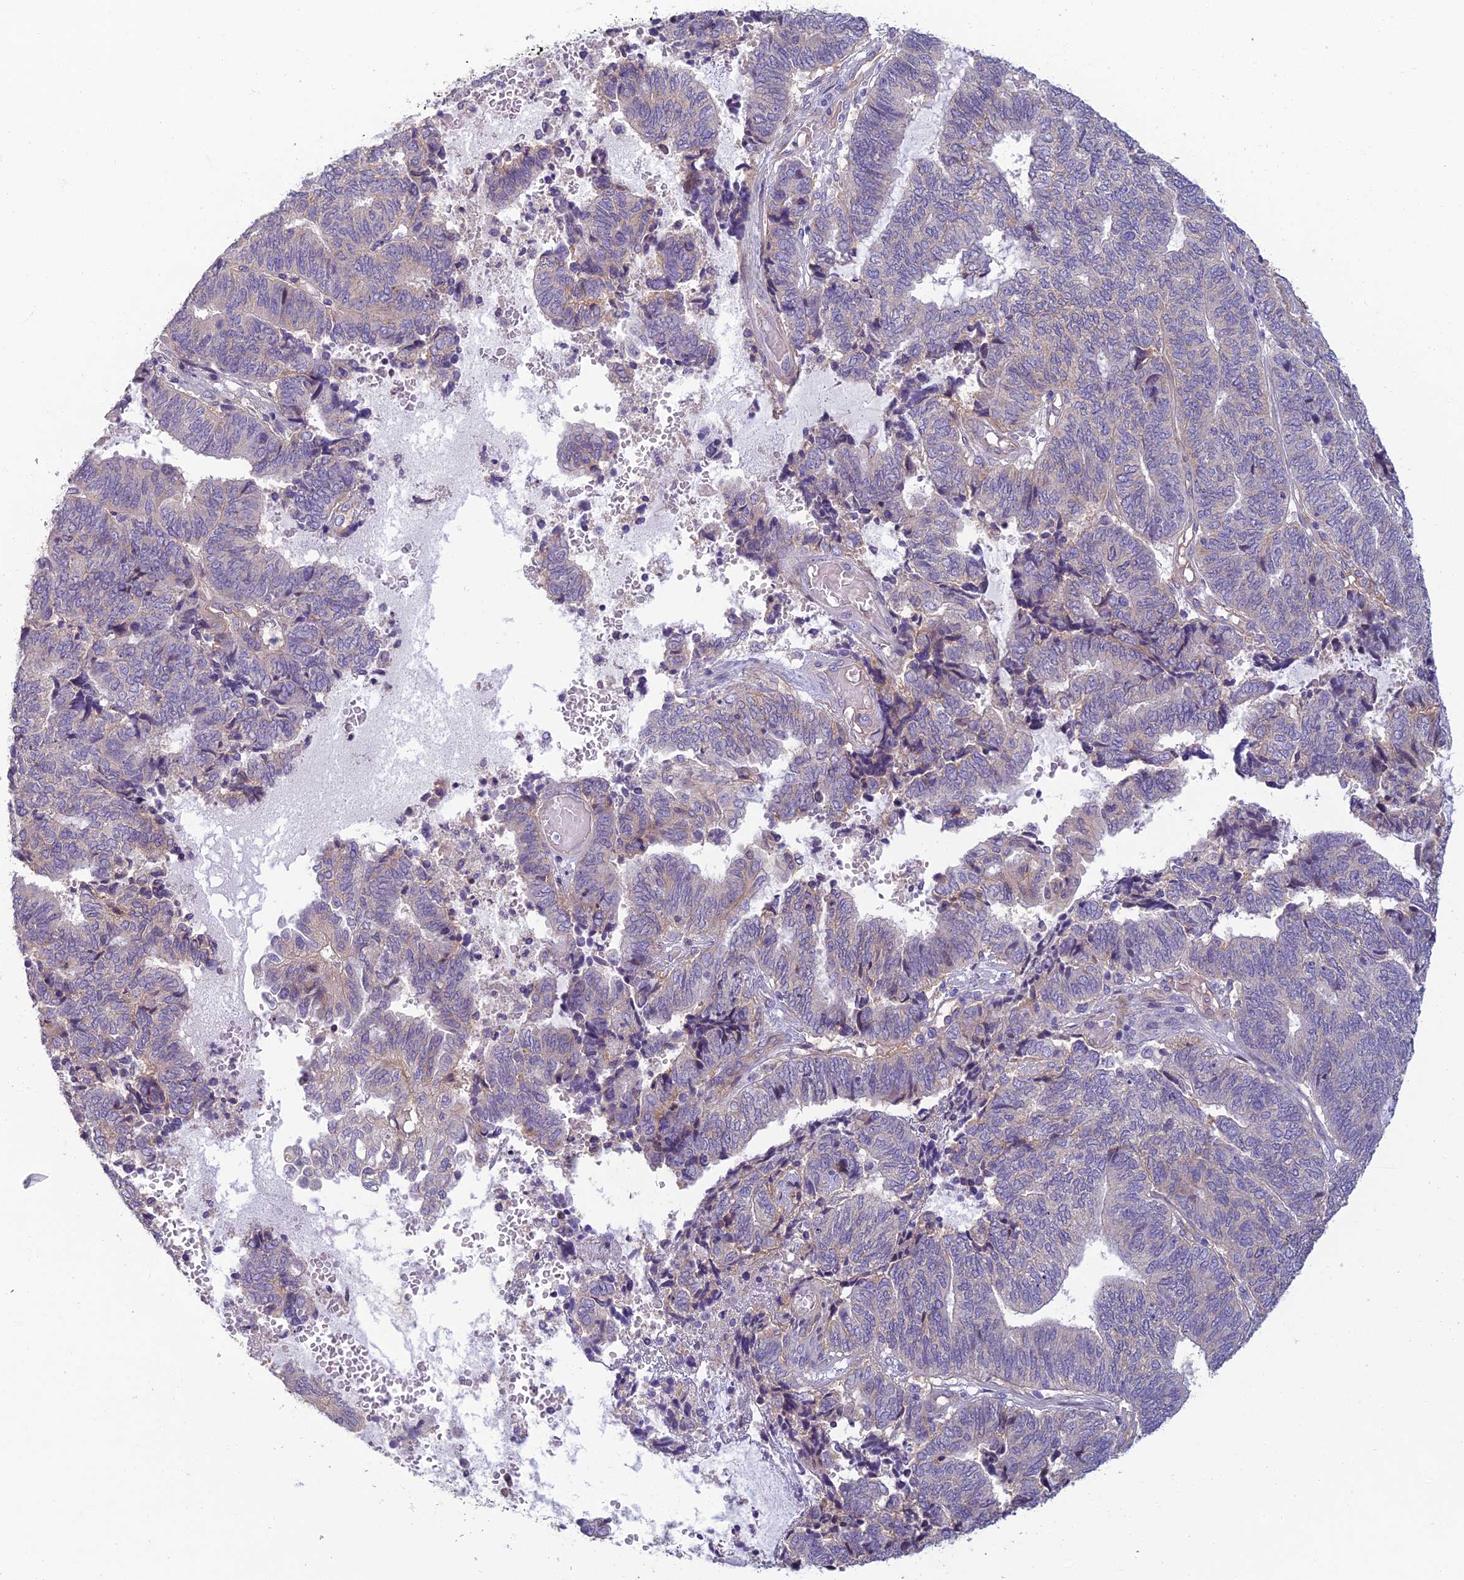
{"staining": {"intensity": "negative", "quantity": "none", "location": "none"}, "tissue": "endometrial cancer", "cell_type": "Tumor cells", "image_type": "cancer", "snomed": [{"axis": "morphology", "description": "Adenocarcinoma, NOS"}, {"axis": "topography", "description": "Uterus"}, {"axis": "topography", "description": "Endometrium"}], "caption": "Immunohistochemical staining of adenocarcinoma (endometrial) displays no significant staining in tumor cells.", "gene": "NEURL1", "patient": {"sex": "female", "age": 70}}